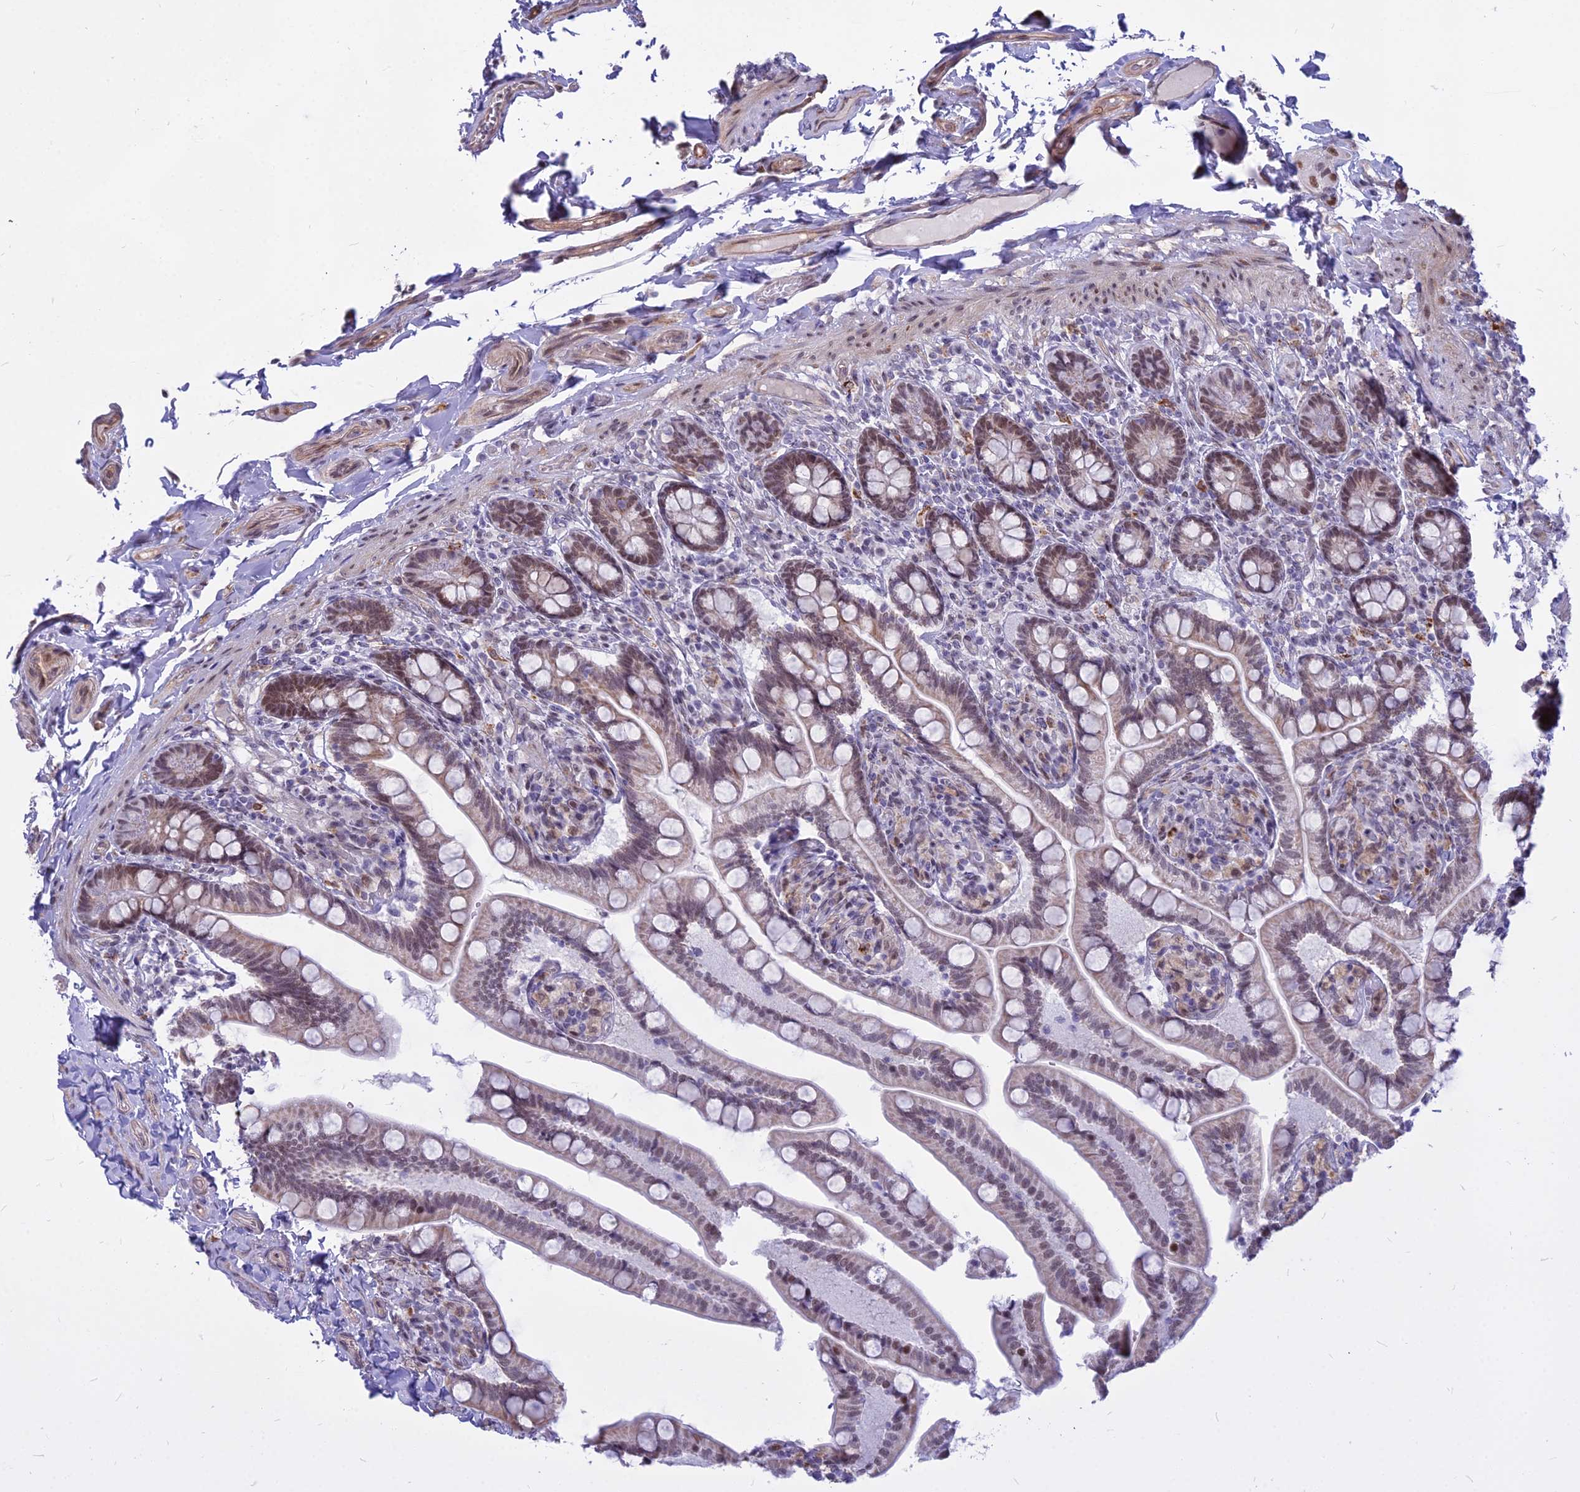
{"staining": {"intensity": "moderate", "quantity": ">75%", "location": "cytoplasmic/membranous,nuclear"}, "tissue": "small intestine", "cell_type": "Glandular cells", "image_type": "normal", "snomed": [{"axis": "morphology", "description": "Normal tissue, NOS"}, {"axis": "topography", "description": "Small intestine"}], "caption": "This histopathology image shows unremarkable small intestine stained with immunohistochemistry to label a protein in brown. The cytoplasmic/membranous,nuclear of glandular cells show moderate positivity for the protein. Nuclei are counter-stained blue.", "gene": "ALG10B", "patient": {"sex": "female", "age": 64}}